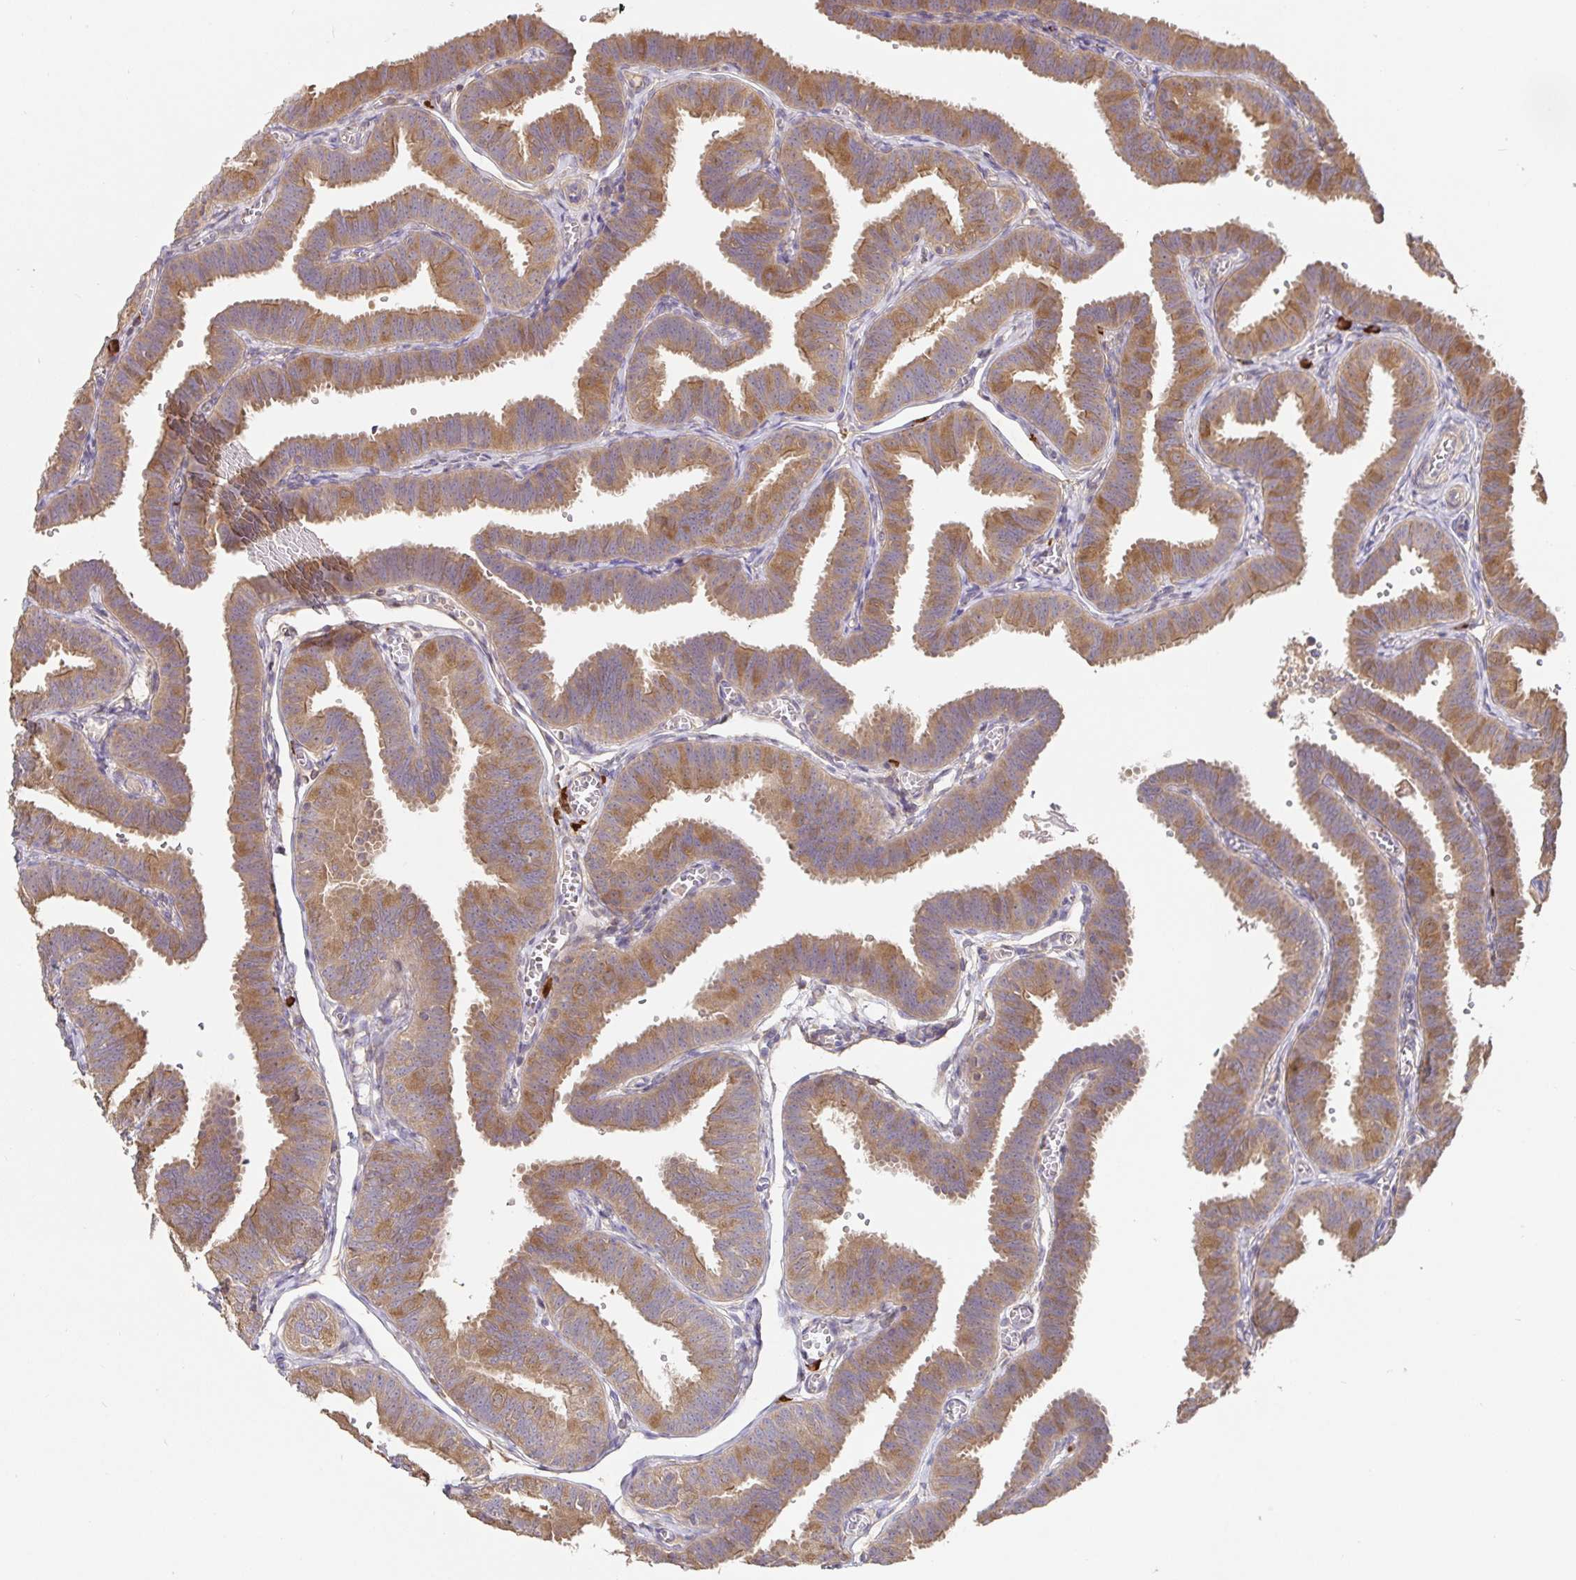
{"staining": {"intensity": "moderate", "quantity": ">75%", "location": "cytoplasmic/membranous"}, "tissue": "fallopian tube", "cell_type": "Glandular cells", "image_type": "normal", "snomed": [{"axis": "morphology", "description": "Normal tissue, NOS"}, {"axis": "topography", "description": "Fallopian tube"}], "caption": "This photomicrograph shows unremarkable fallopian tube stained with immunohistochemistry to label a protein in brown. The cytoplasmic/membranous of glandular cells show moderate positivity for the protein. Nuclei are counter-stained blue.", "gene": "HAGH", "patient": {"sex": "female", "age": 25}}